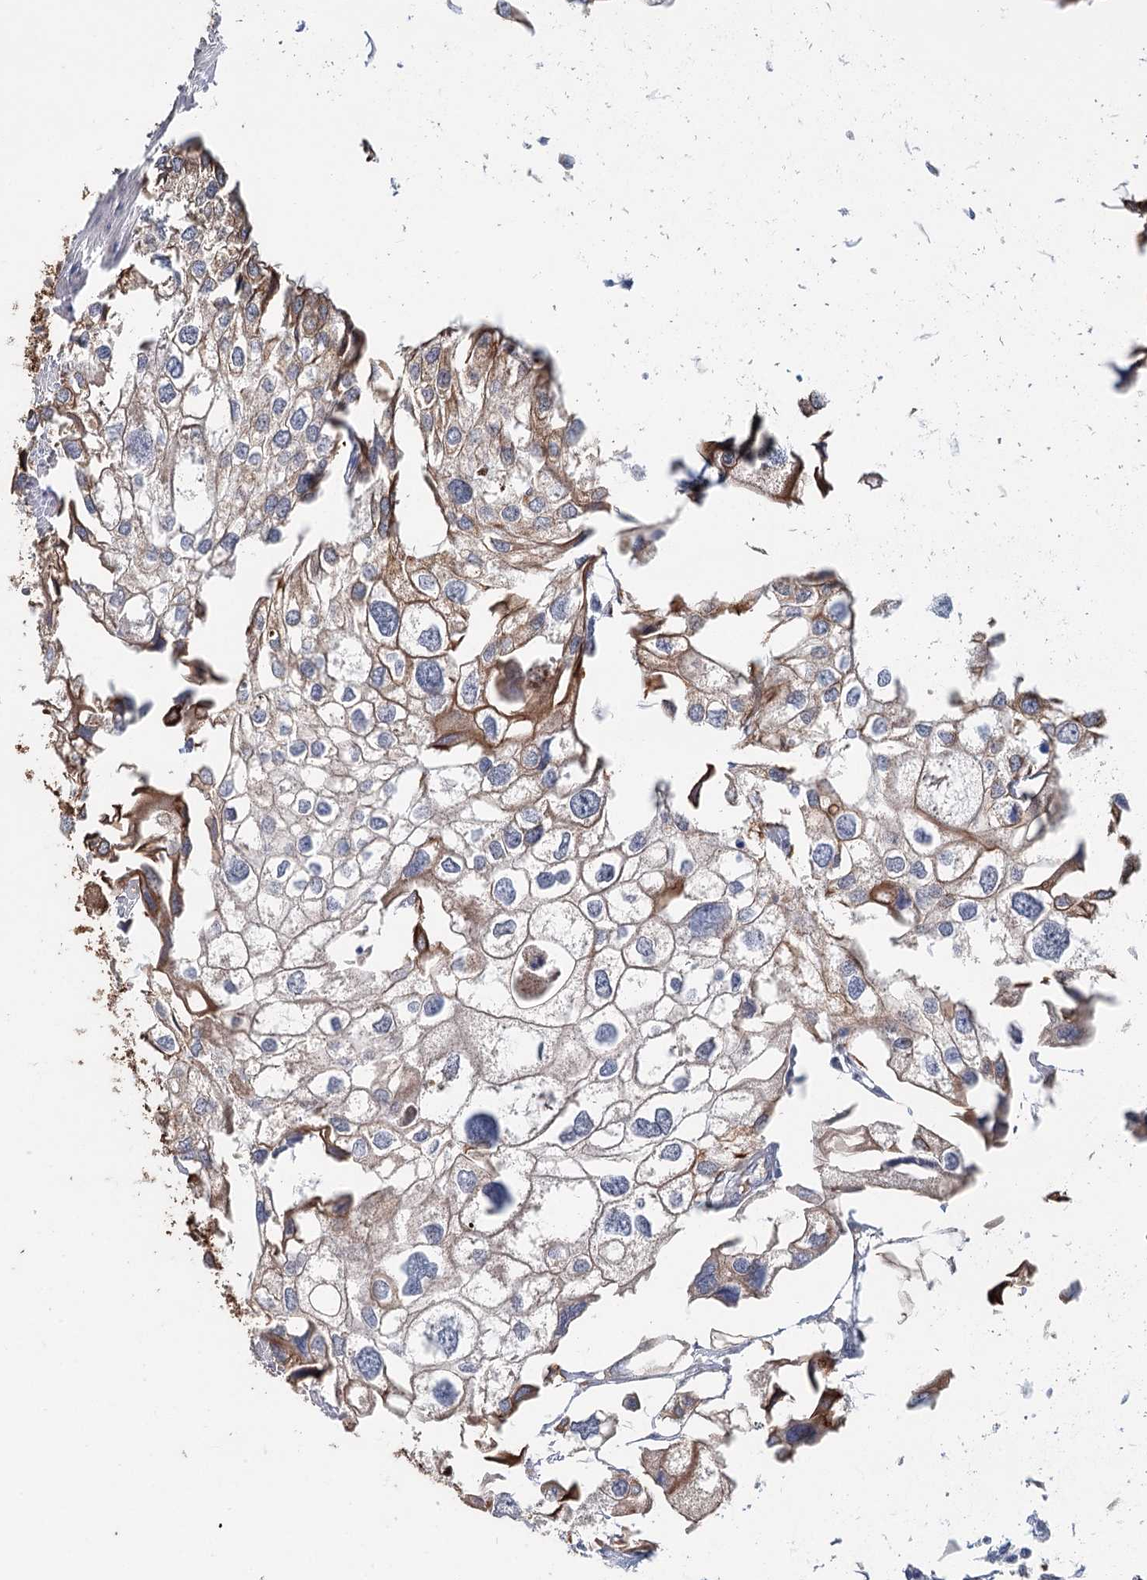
{"staining": {"intensity": "moderate", "quantity": ">75%", "location": "cytoplasmic/membranous"}, "tissue": "urothelial cancer", "cell_type": "Tumor cells", "image_type": "cancer", "snomed": [{"axis": "morphology", "description": "Urothelial carcinoma, High grade"}, {"axis": "topography", "description": "Urinary bladder"}], "caption": "Protein analysis of high-grade urothelial carcinoma tissue reveals moderate cytoplasmic/membranous staining in approximately >75% of tumor cells.", "gene": "FBXO7", "patient": {"sex": "male", "age": 64}}